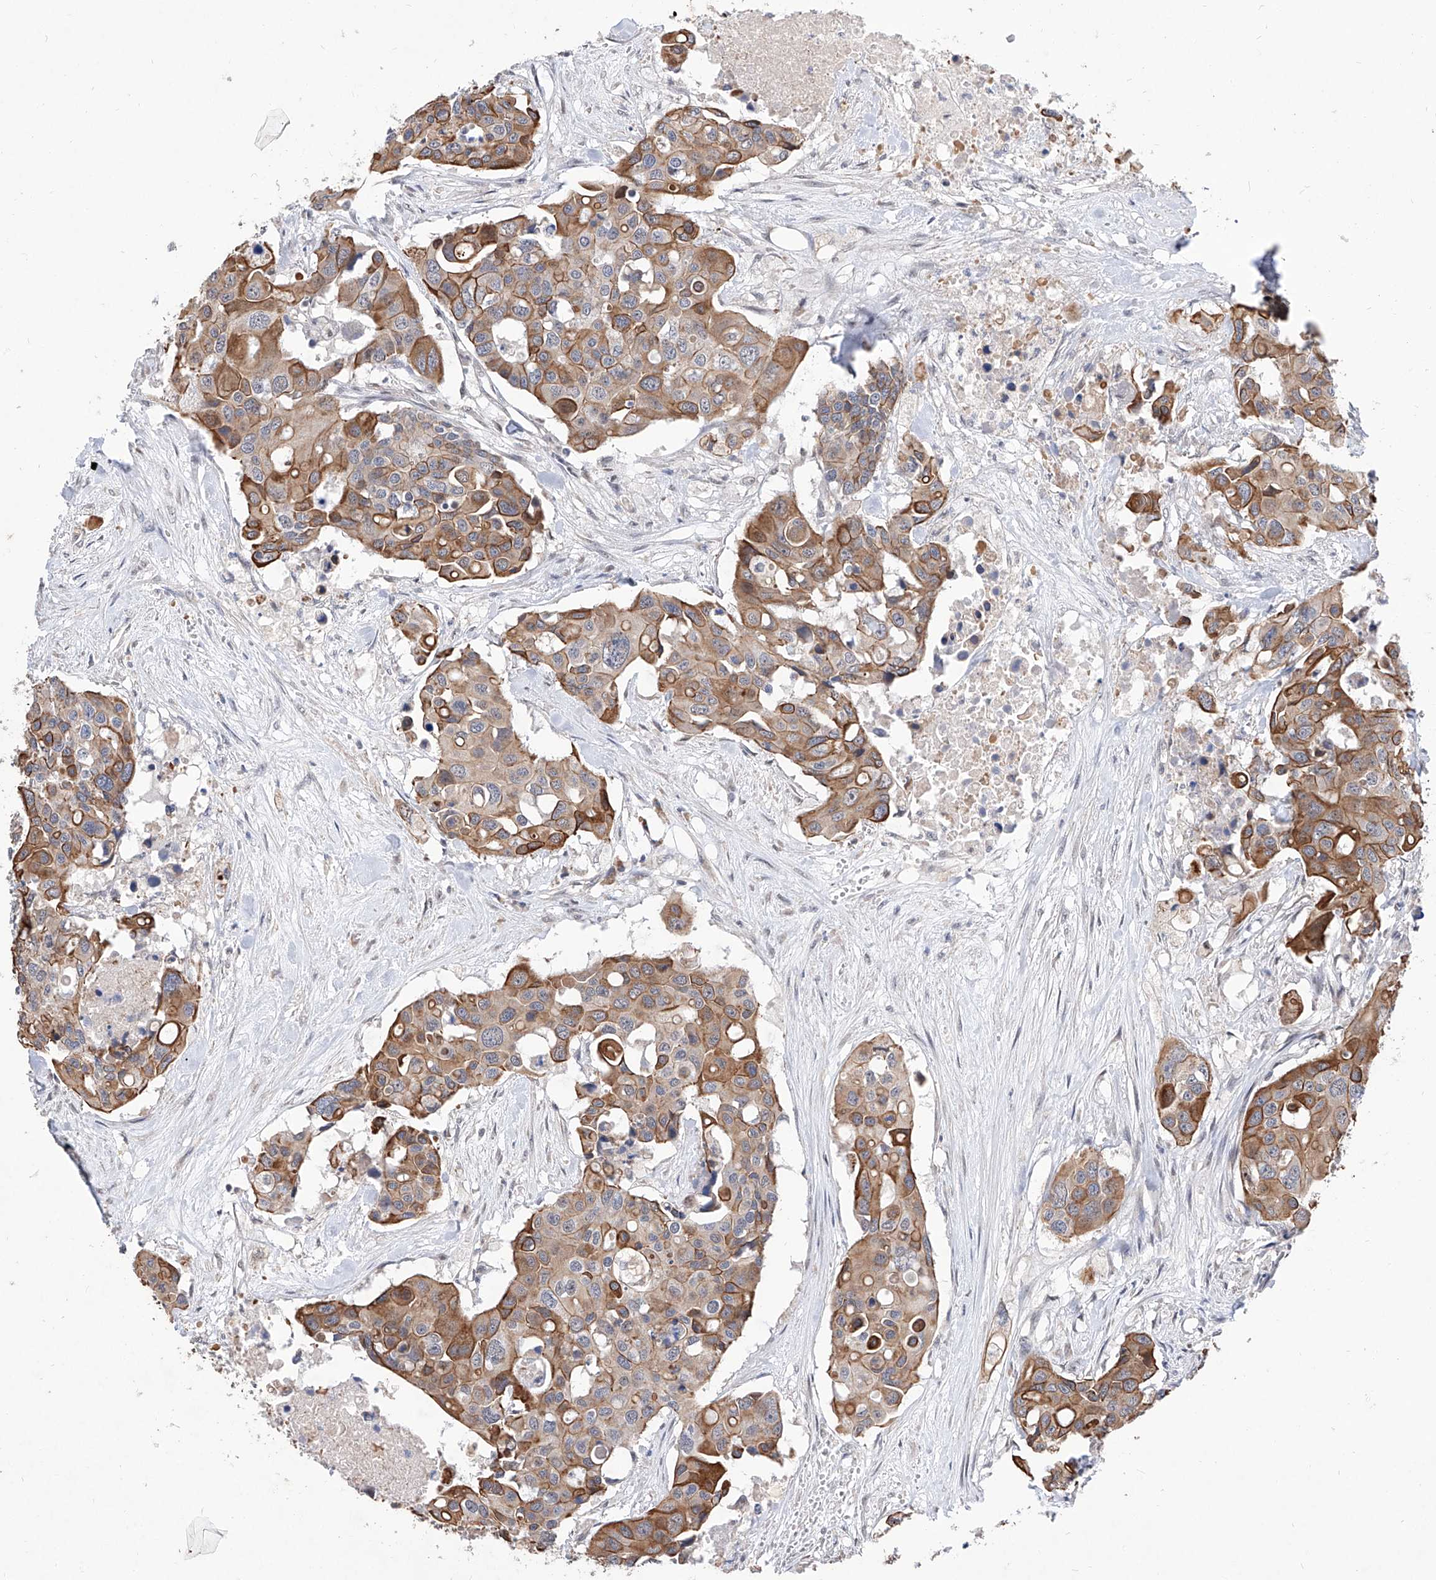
{"staining": {"intensity": "moderate", "quantity": ">75%", "location": "cytoplasmic/membranous"}, "tissue": "colorectal cancer", "cell_type": "Tumor cells", "image_type": "cancer", "snomed": [{"axis": "morphology", "description": "Adenocarcinoma, NOS"}, {"axis": "topography", "description": "Colon"}], "caption": "Moderate cytoplasmic/membranous protein expression is appreciated in approximately >75% of tumor cells in colorectal cancer.", "gene": "MFSD4B", "patient": {"sex": "male", "age": 77}}